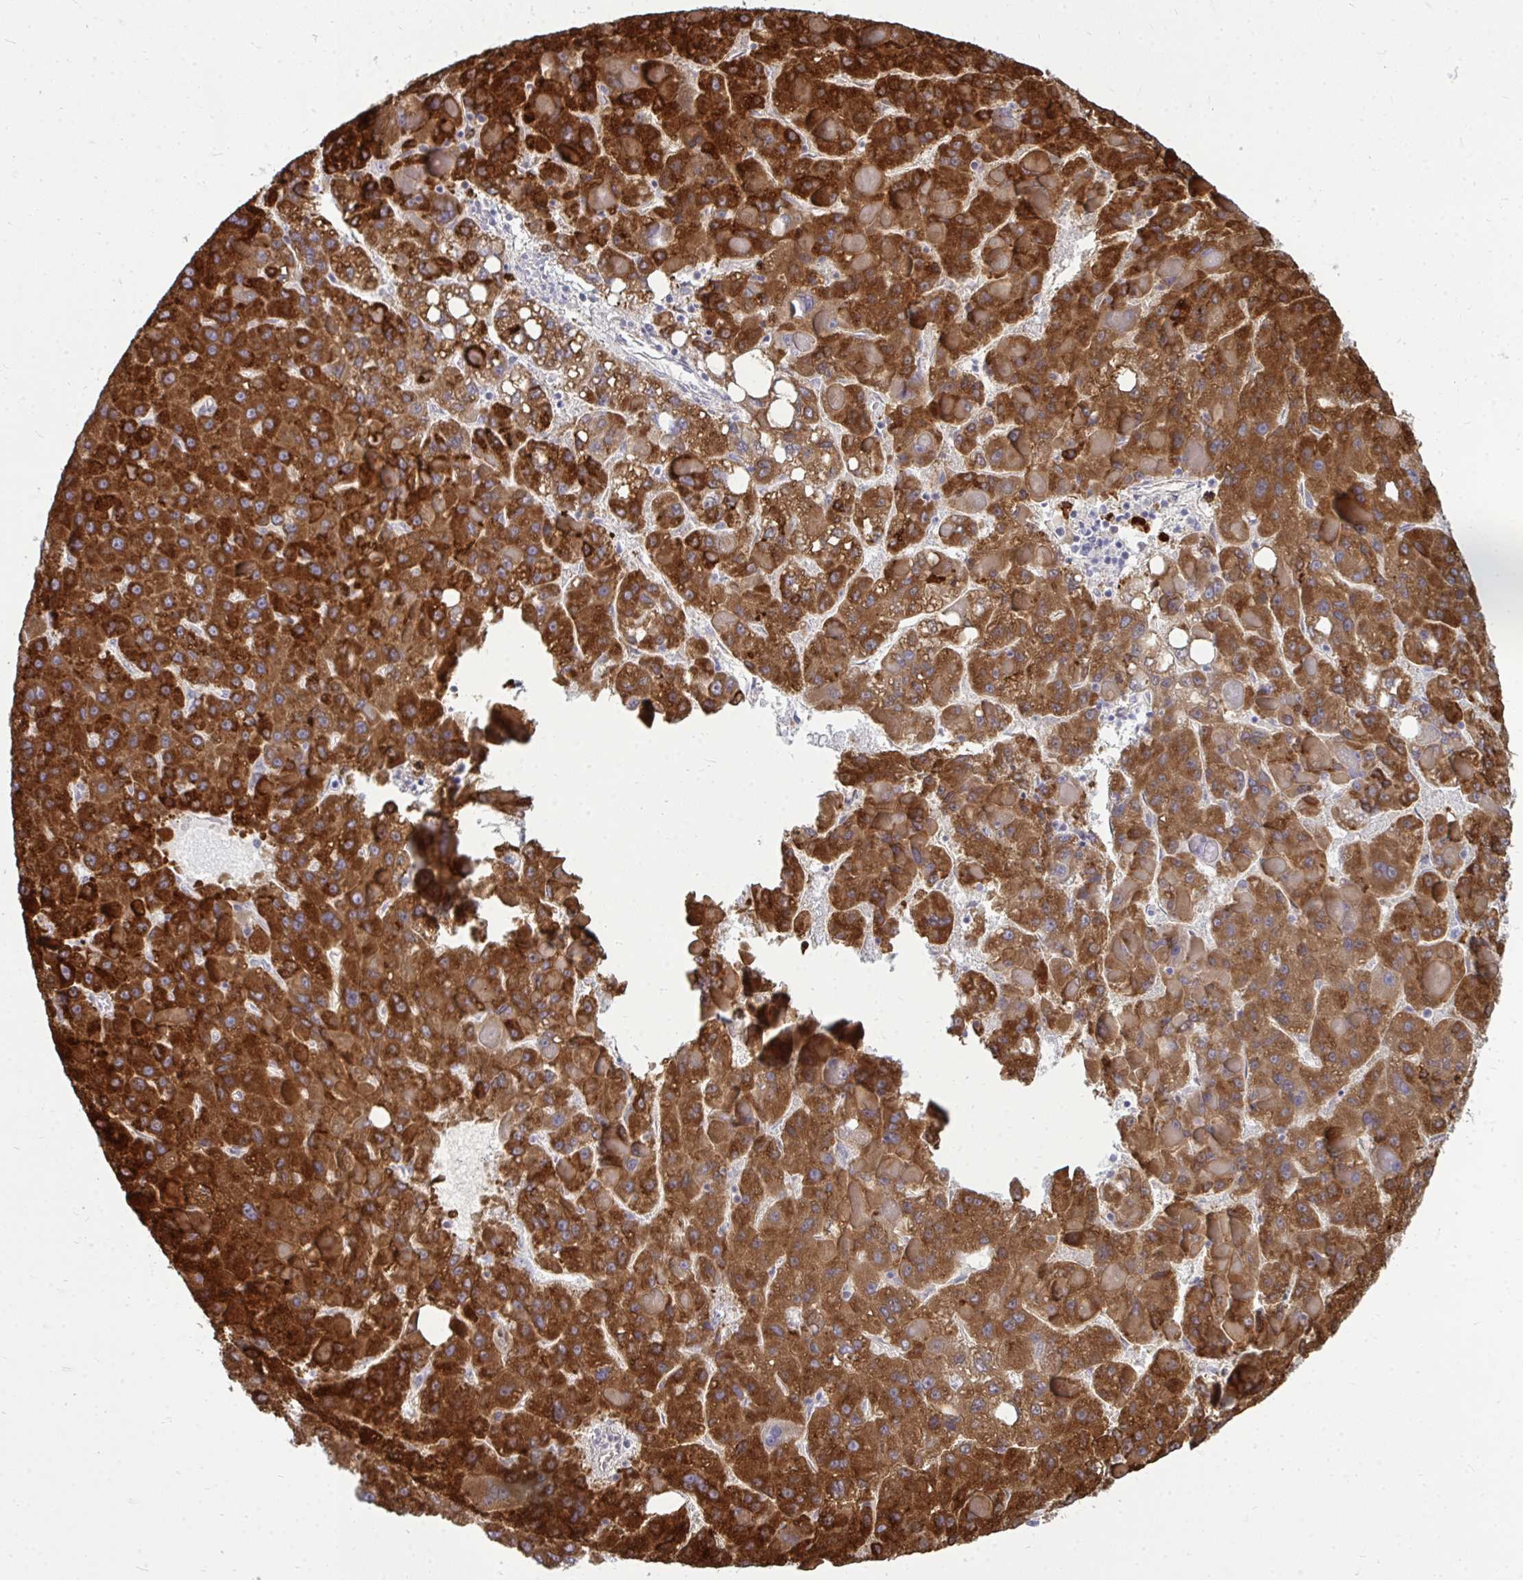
{"staining": {"intensity": "strong", "quantity": ">75%", "location": "cytoplasmic/membranous"}, "tissue": "liver cancer", "cell_type": "Tumor cells", "image_type": "cancer", "snomed": [{"axis": "morphology", "description": "Carcinoma, Hepatocellular, NOS"}, {"axis": "topography", "description": "Liver"}], "caption": "Tumor cells exhibit high levels of strong cytoplasmic/membranous expression in about >75% of cells in hepatocellular carcinoma (liver). (IHC, brightfield microscopy, high magnification).", "gene": "ACSL5", "patient": {"sex": "female", "age": 82}}